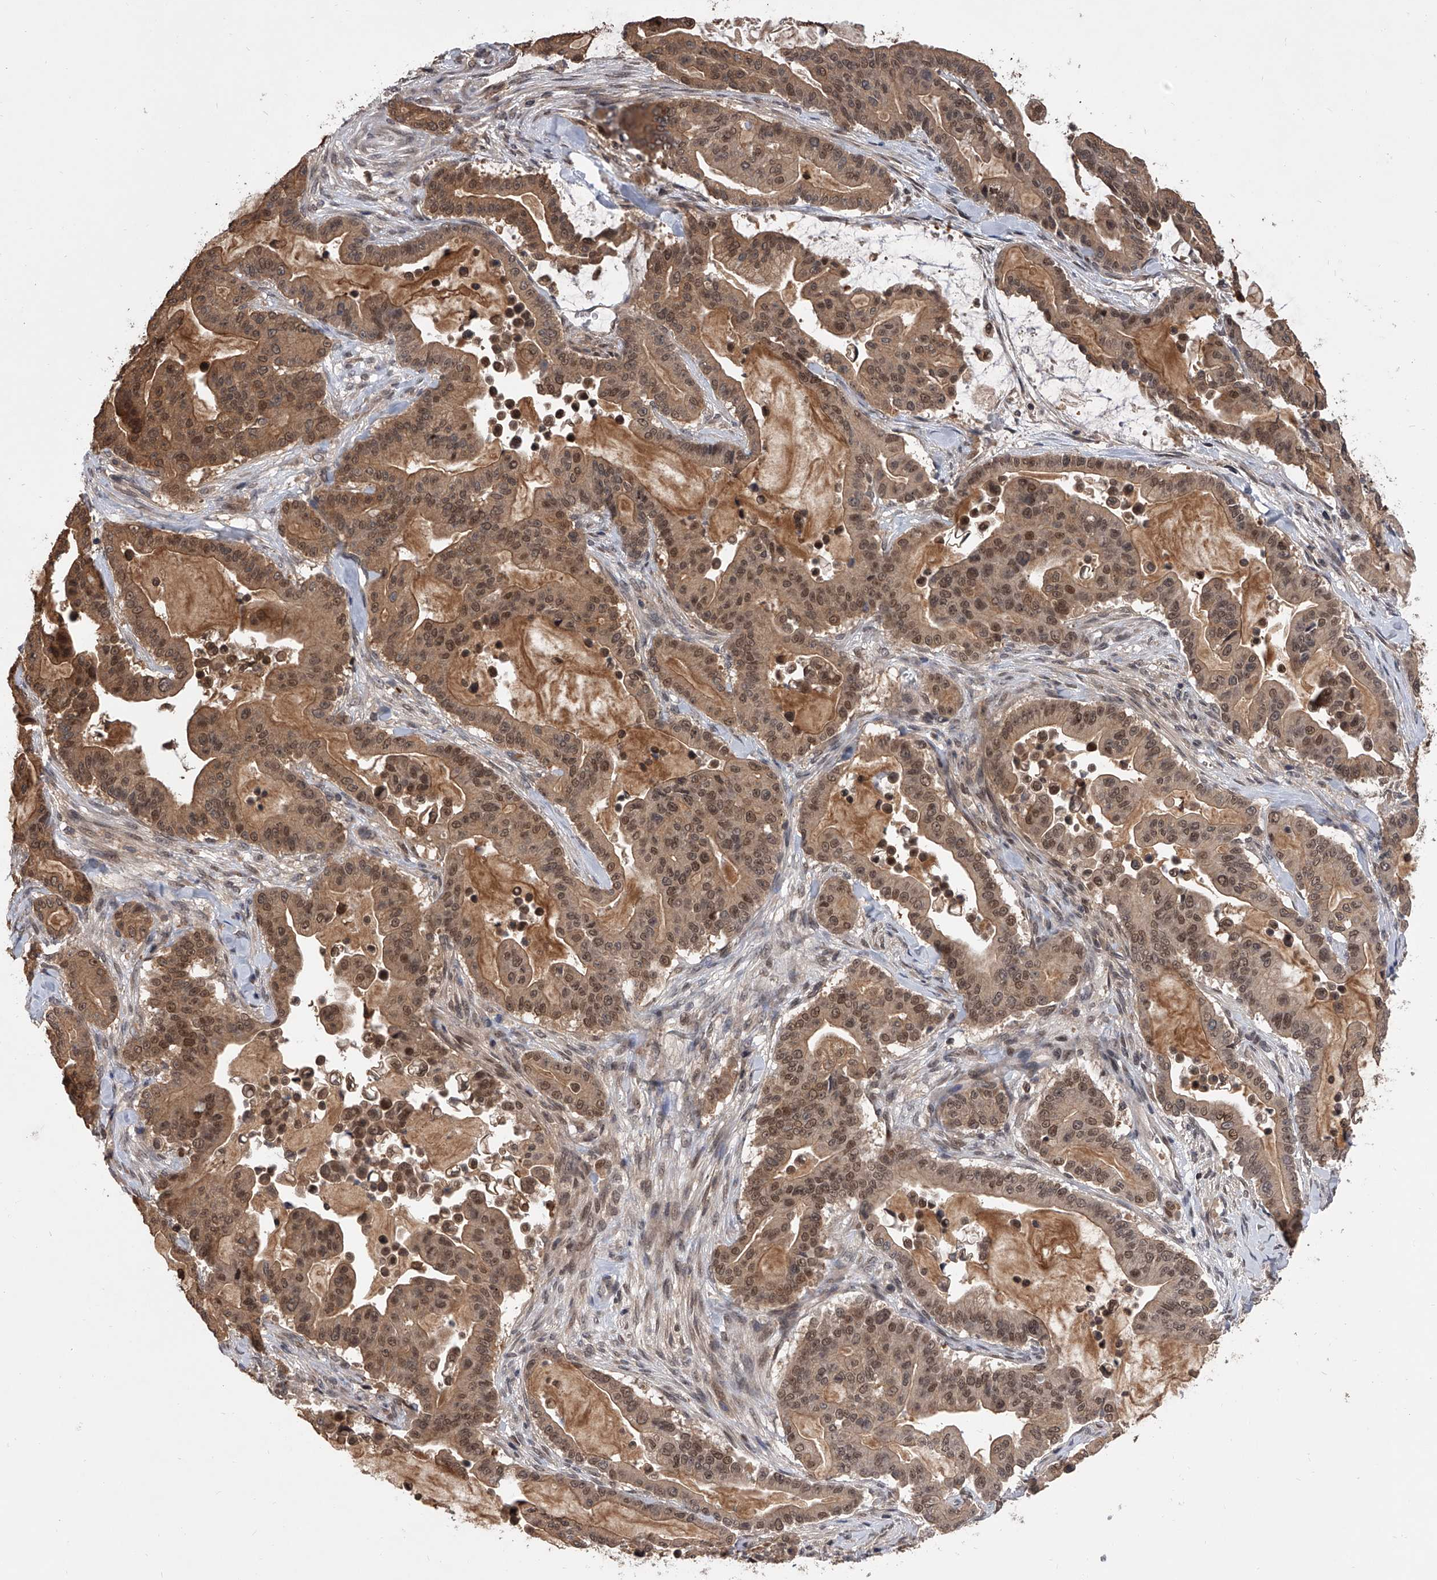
{"staining": {"intensity": "moderate", "quantity": ">75%", "location": "cytoplasmic/membranous,nuclear"}, "tissue": "pancreatic cancer", "cell_type": "Tumor cells", "image_type": "cancer", "snomed": [{"axis": "morphology", "description": "Adenocarcinoma, NOS"}, {"axis": "topography", "description": "Pancreas"}], "caption": "IHC staining of adenocarcinoma (pancreatic), which shows medium levels of moderate cytoplasmic/membranous and nuclear staining in about >75% of tumor cells indicating moderate cytoplasmic/membranous and nuclear protein positivity. The staining was performed using DAB (3,3'-diaminobenzidine) (brown) for protein detection and nuclei were counterstained in hematoxylin (blue).", "gene": "BHLHE23", "patient": {"sex": "male", "age": 63}}